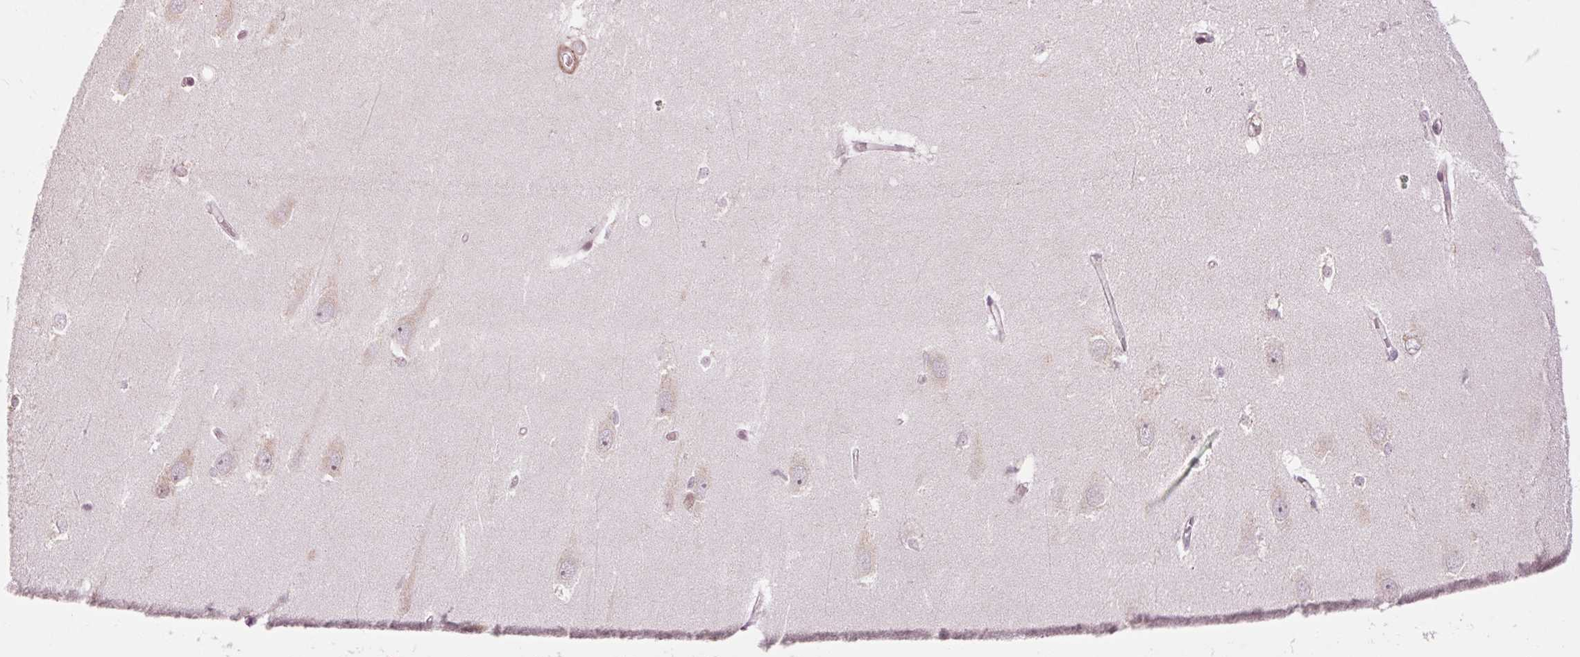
{"staining": {"intensity": "negative", "quantity": "none", "location": "none"}, "tissue": "hippocampus", "cell_type": "Glial cells", "image_type": "normal", "snomed": [{"axis": "morphology", "description": "Normal tissue, NOS"}, {"axis": "topography", "description": "Hippocampus"}], "caption": "The micrograph displays no staining of glial cells in benign hippocampus.", "gene": "ANKRD20A1", "patient": {"sex": "female", "age": 64}}